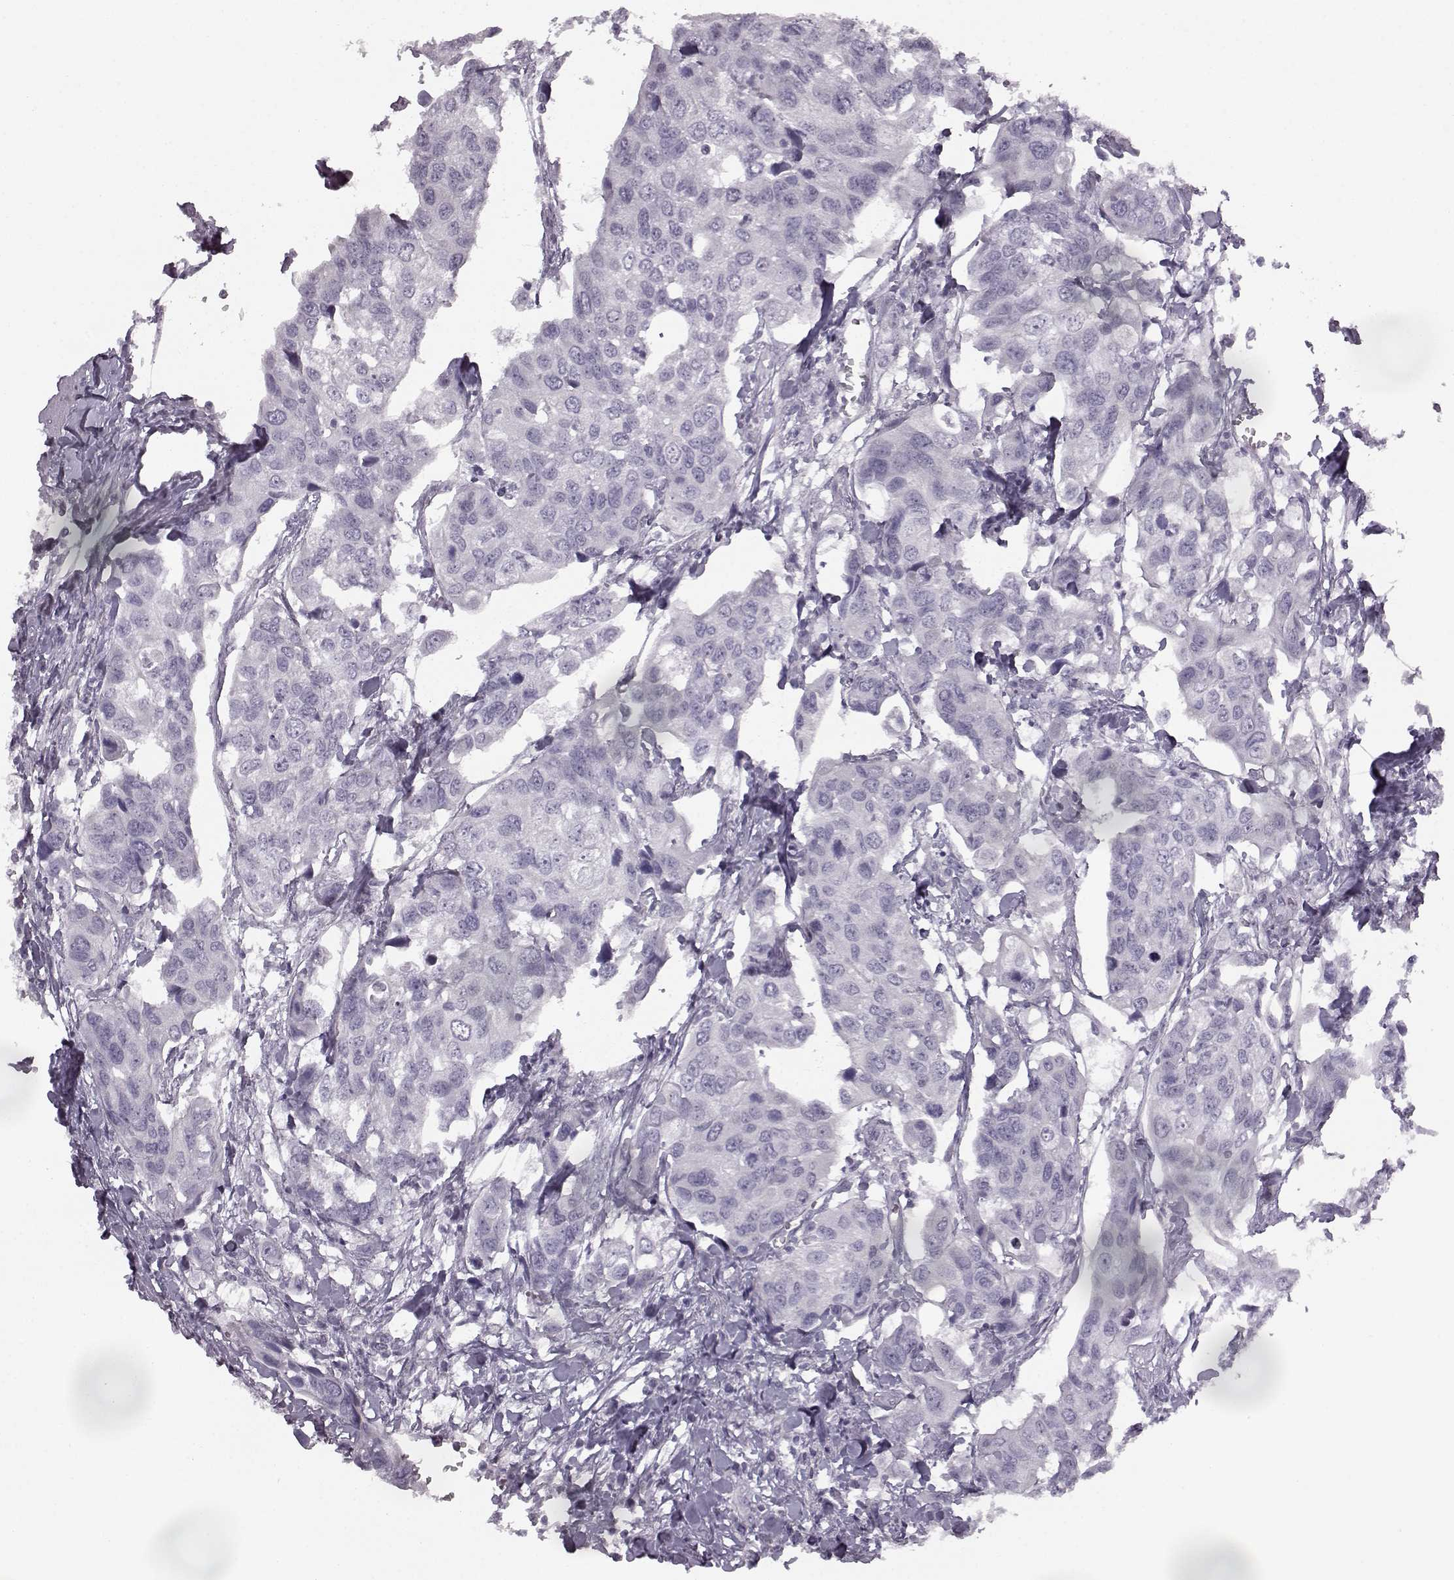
{"staining": {"intensity": "negative", "quantity": "none", "location": "none"}, "tissue": "urothelial cancer", "cell_type": "Tumor cells", "image_type": "cancer", "snomed": [{"axis": "morphology", "description": "Urothelial carcinoma, High grade"}, {"axis": "topography", "description": "Urinary bladder"}], "caption": "DAB immunohistochemical staining of human urothelial cancer reveals no significant positivity in tumor cells.", "gene": "SEMG2", "patient": {"sex": "male", "age": 60}}